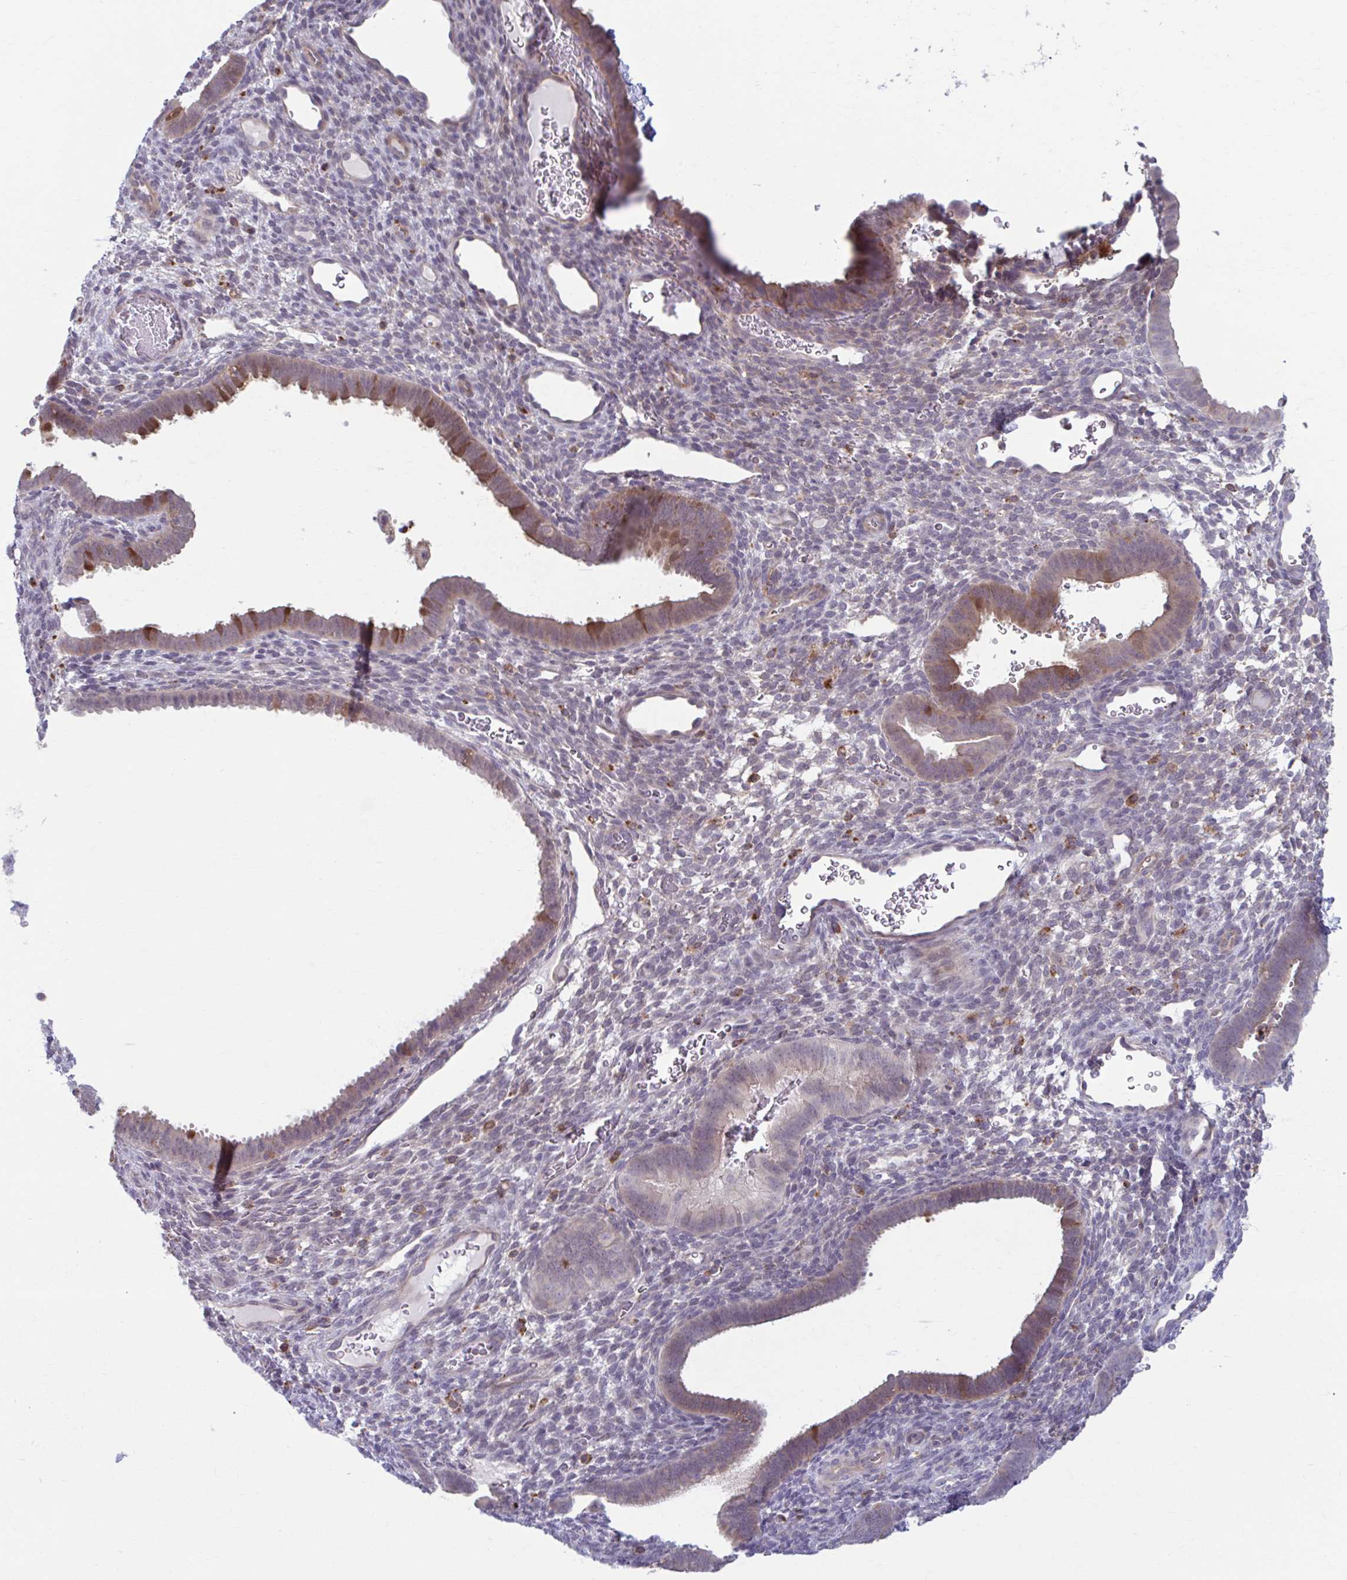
{"staining": {"intensity": "negative", "quantity": "none", "location": "none"}, "tissue": "endometrium", "cell_type": "Cells in endometrial stroma", "image_type": "normal", "snomed": [{"axis": "morphology", "description": "Normal tissue, NOS"}, {"axis": "topography", "description": "Endometrium"}], "caption": "Endometrium stained for a protein using IHC shows no positivity cells in endometrial stroma.", "gene": "ADAT3", "patient": {"sex": "female", "age": 34}}